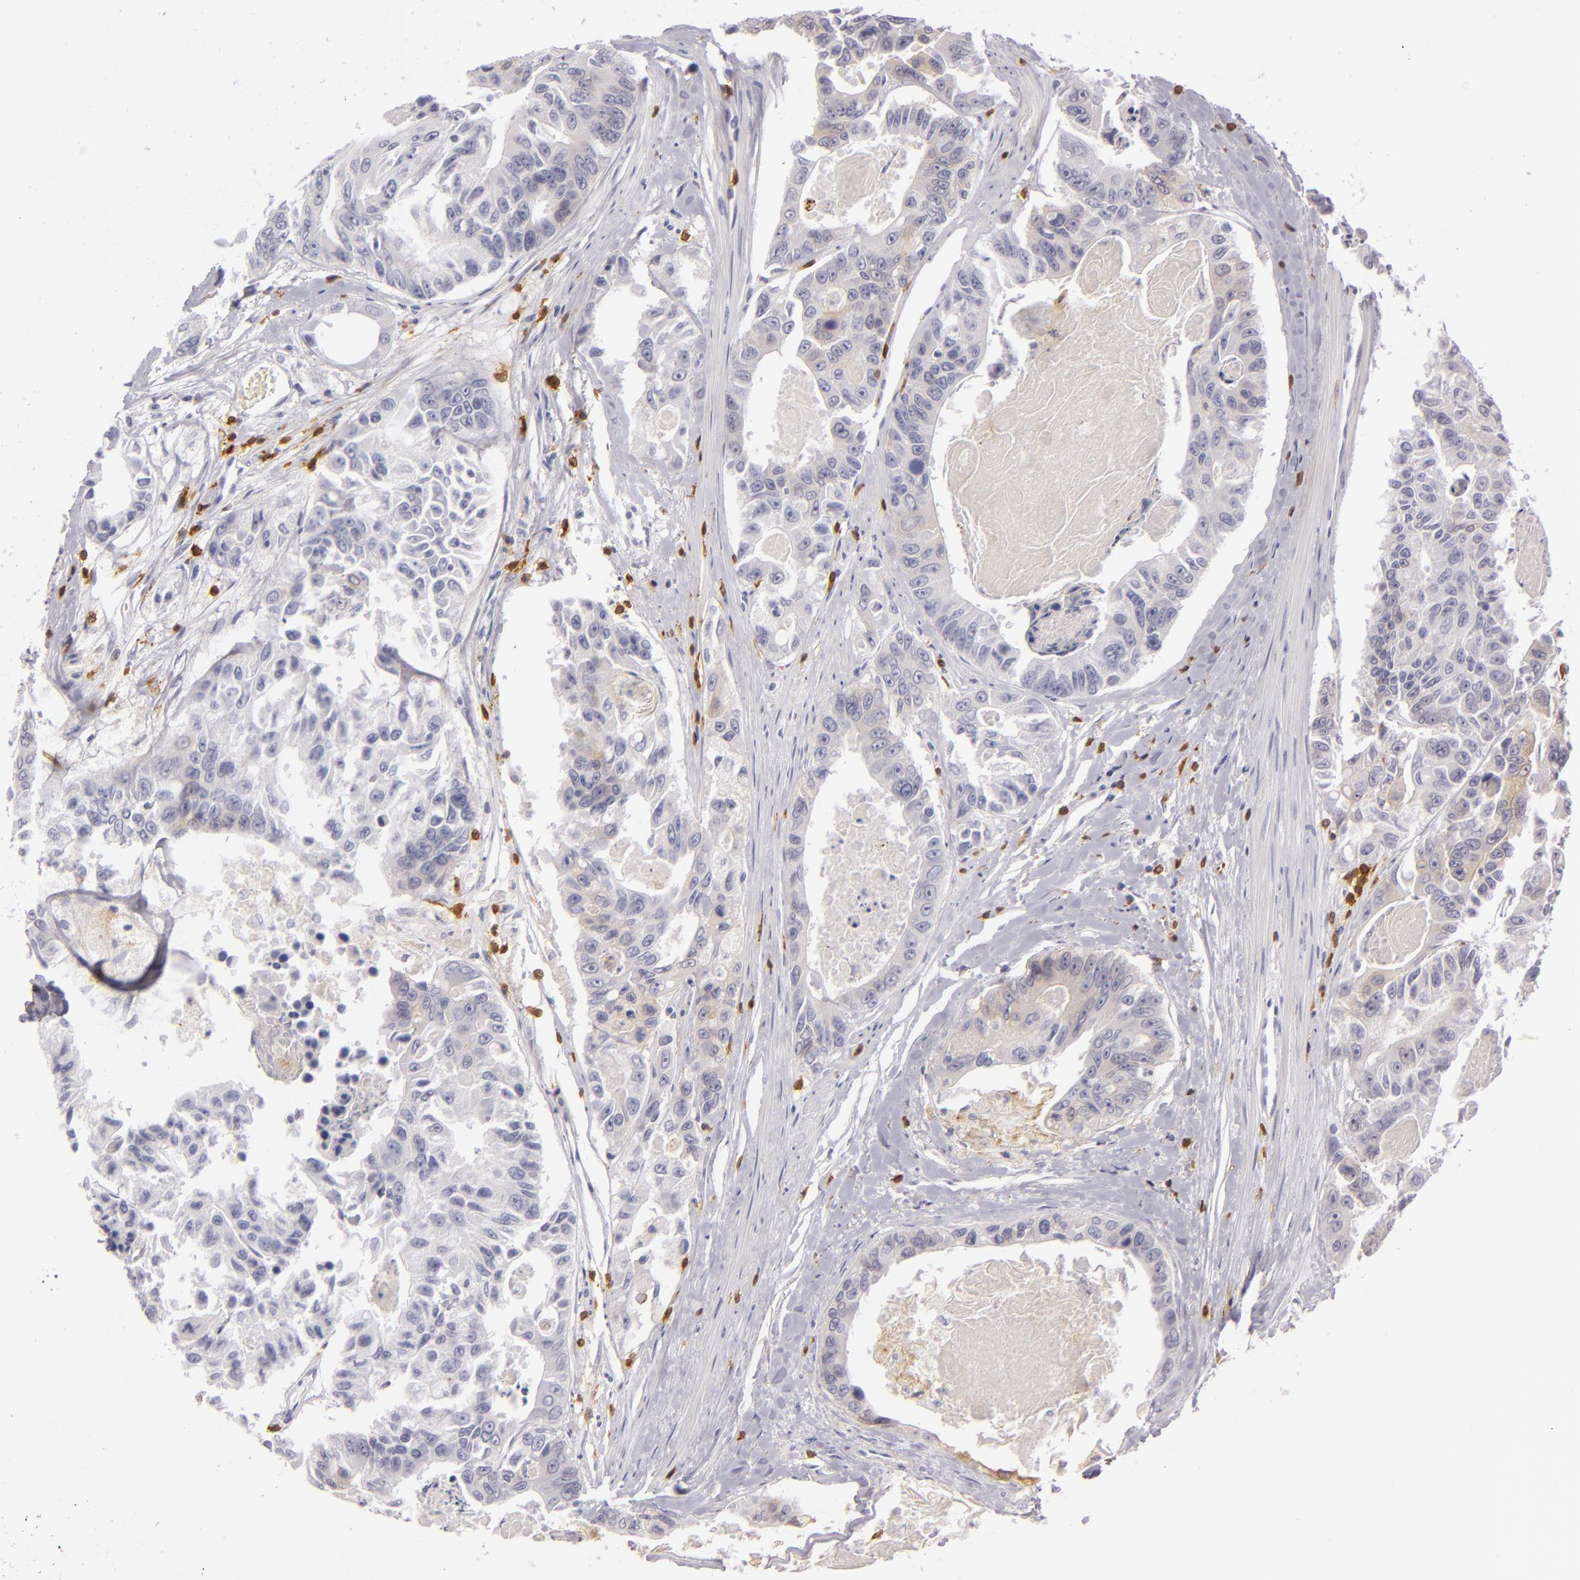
{"staining": {"intensity": "negative", "quantity": "none", "location": "none"}, "tissue": "colorectal cancer", "cell_type": "Tumor cells", "image_type": "cancer", "snomed": [{"axis": "morphology", "description": "Adenocarcinoma, NOS"}, {"axis": "topography", "description": "Colon"}], "caption": "This histopathology image is of colorectal adenocarcinoma stained with immunohistochemistry (IHC) to label a protein in brown with the nuclei are counter-stained blue. There is no expression in tumor cells.", "gene": "LAT", "patient": {"sex": "female", "age": 86}}